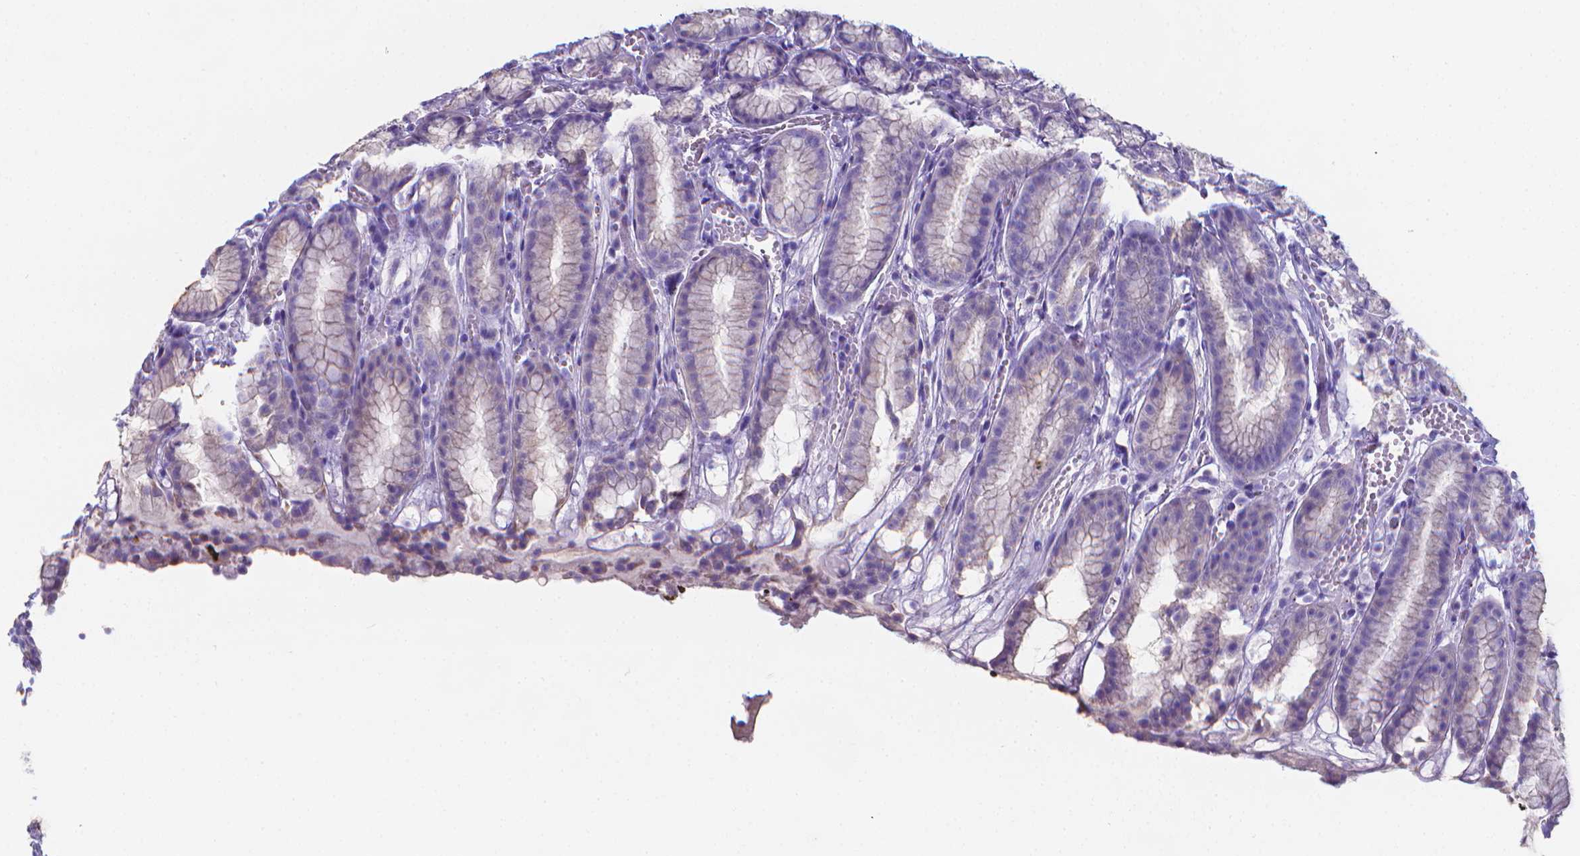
{"staining": {"intensity": "negative", "quantity": "none", "location": "none"}, "tissue": "stomach", "cell_type": "Glandular cells", "image_type": "normal", "snomed": [{"axis": "morphology", "description": "Normal tissue, NOS"}, {"axis": "topography", "description": "Stomach"}], "caption": "This is a photomicrograph of immunohistochemistry (IHC) staining of normal stomach, which shows no staining in glandular cells. (DAB immunohistochemistry (IHC) with hematoxylin counter stain).", "gene": "LRRC73", "patient": {"sex": "male", "age": 70}}